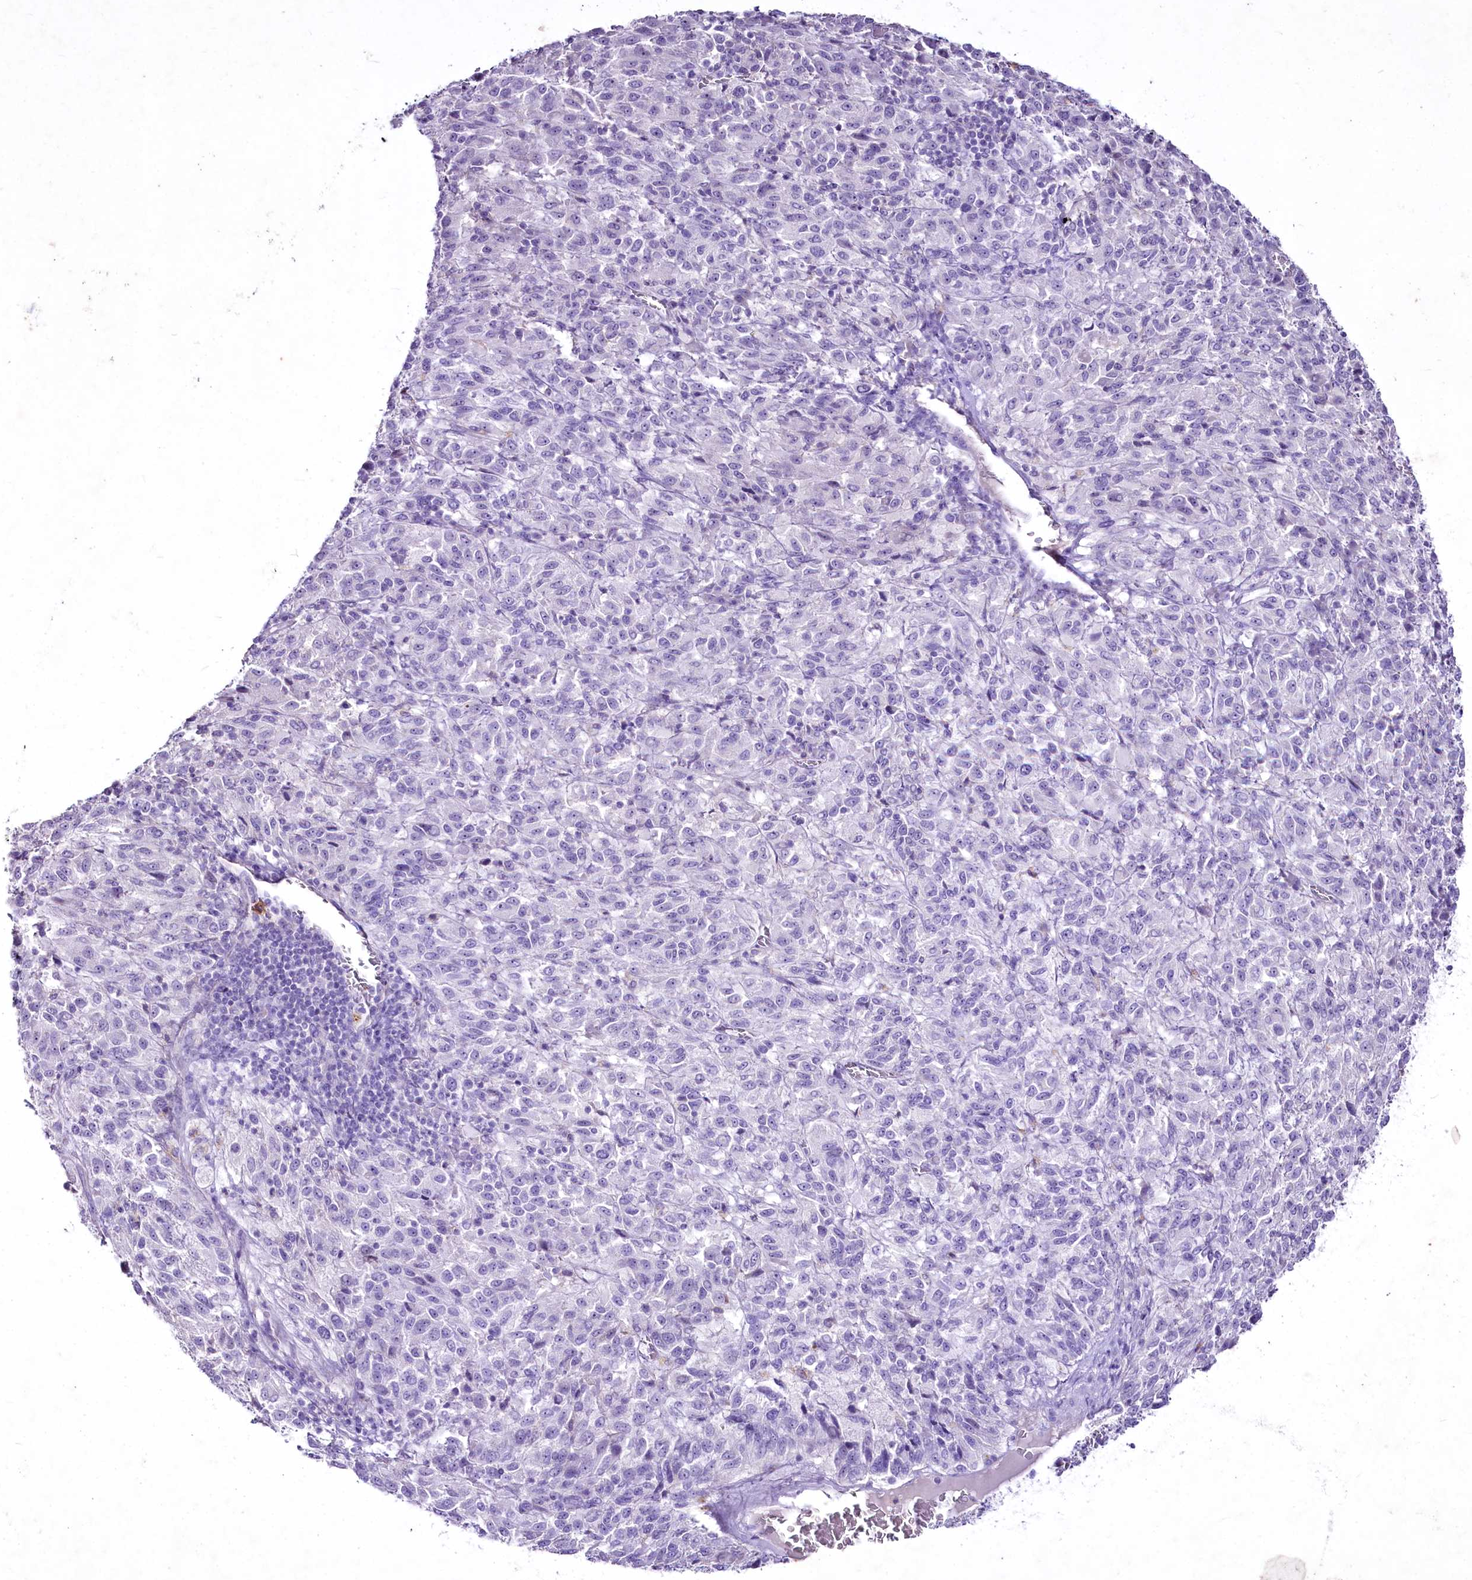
{"staining": {"intensity": "negative", "quantity": "none", "location": "none"}, "tissue": "melanoma", "cell_type": "Tumor cells", "image_type": "cancer", "snomed": [{"axis": "morphology", "description": "Malignant melanoma, Metastatic site"}, {"axis": "topography", "description": "Lung"}], "caption": "Tumor cells show no significant expression in melanoma.", "gene": "FAM209B", "patient": {"sex": "male", "age": 64}}